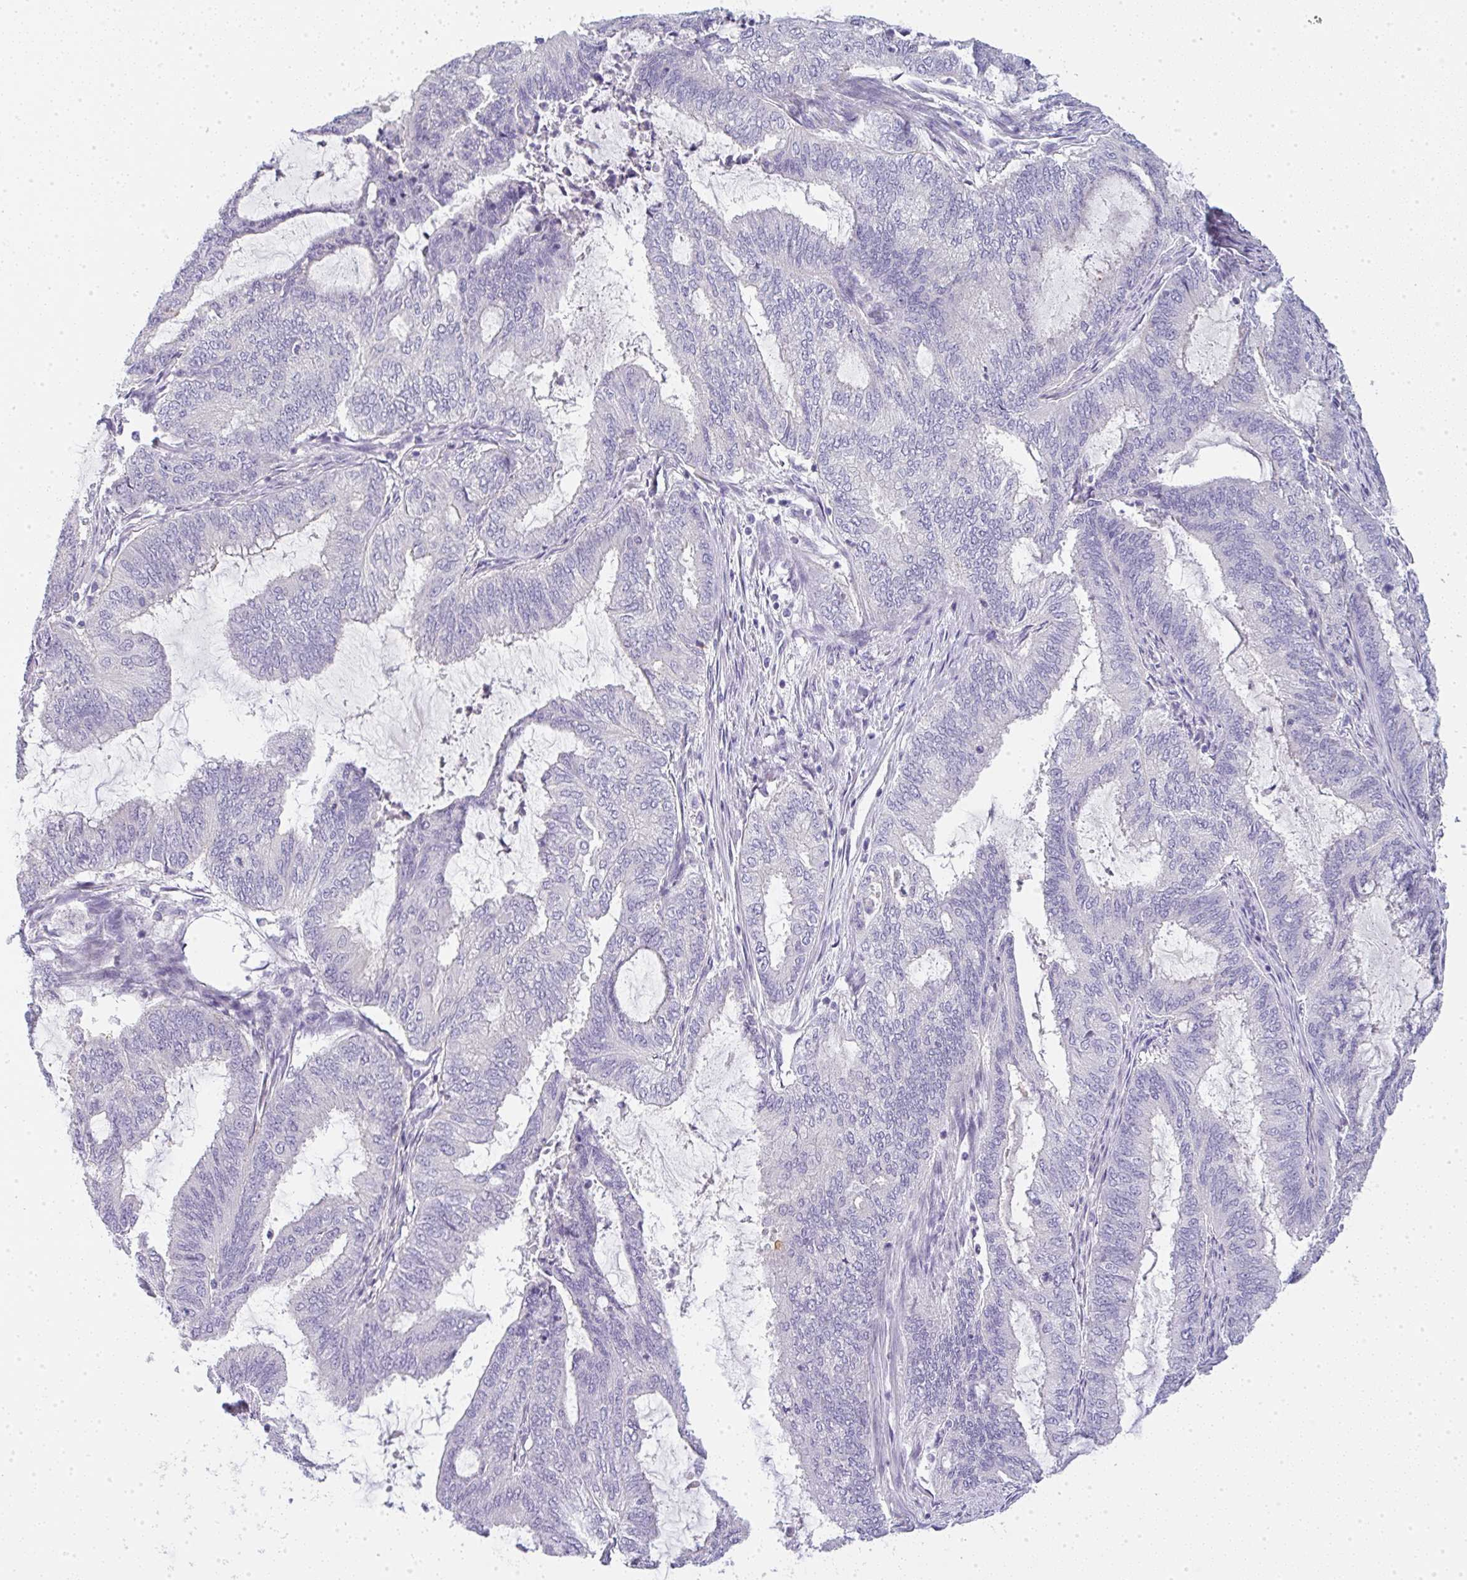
{"staining": {"intensity": "negative", "quantity": "none", "location": "none"}, "tissue": "endometrial cancer", "cell_type": "Tumor cells", "image_type": "cancer", "snomed": [{"axis": "morphology", "description": "Adenocarcinoma, NOS"}, {"axis": "topography", "description": "Endometrium"}], "caption": "Protein analysis of endometrial cancer shows no significant expression in tumor cells. The staining is performed using DAB (3,3'-diaminobenzidine) brown chromogen with nuclei counter-stained in using hematoxylin.", "gene": "LPAR4", "patient": {"sex": "female", "age": 51}}